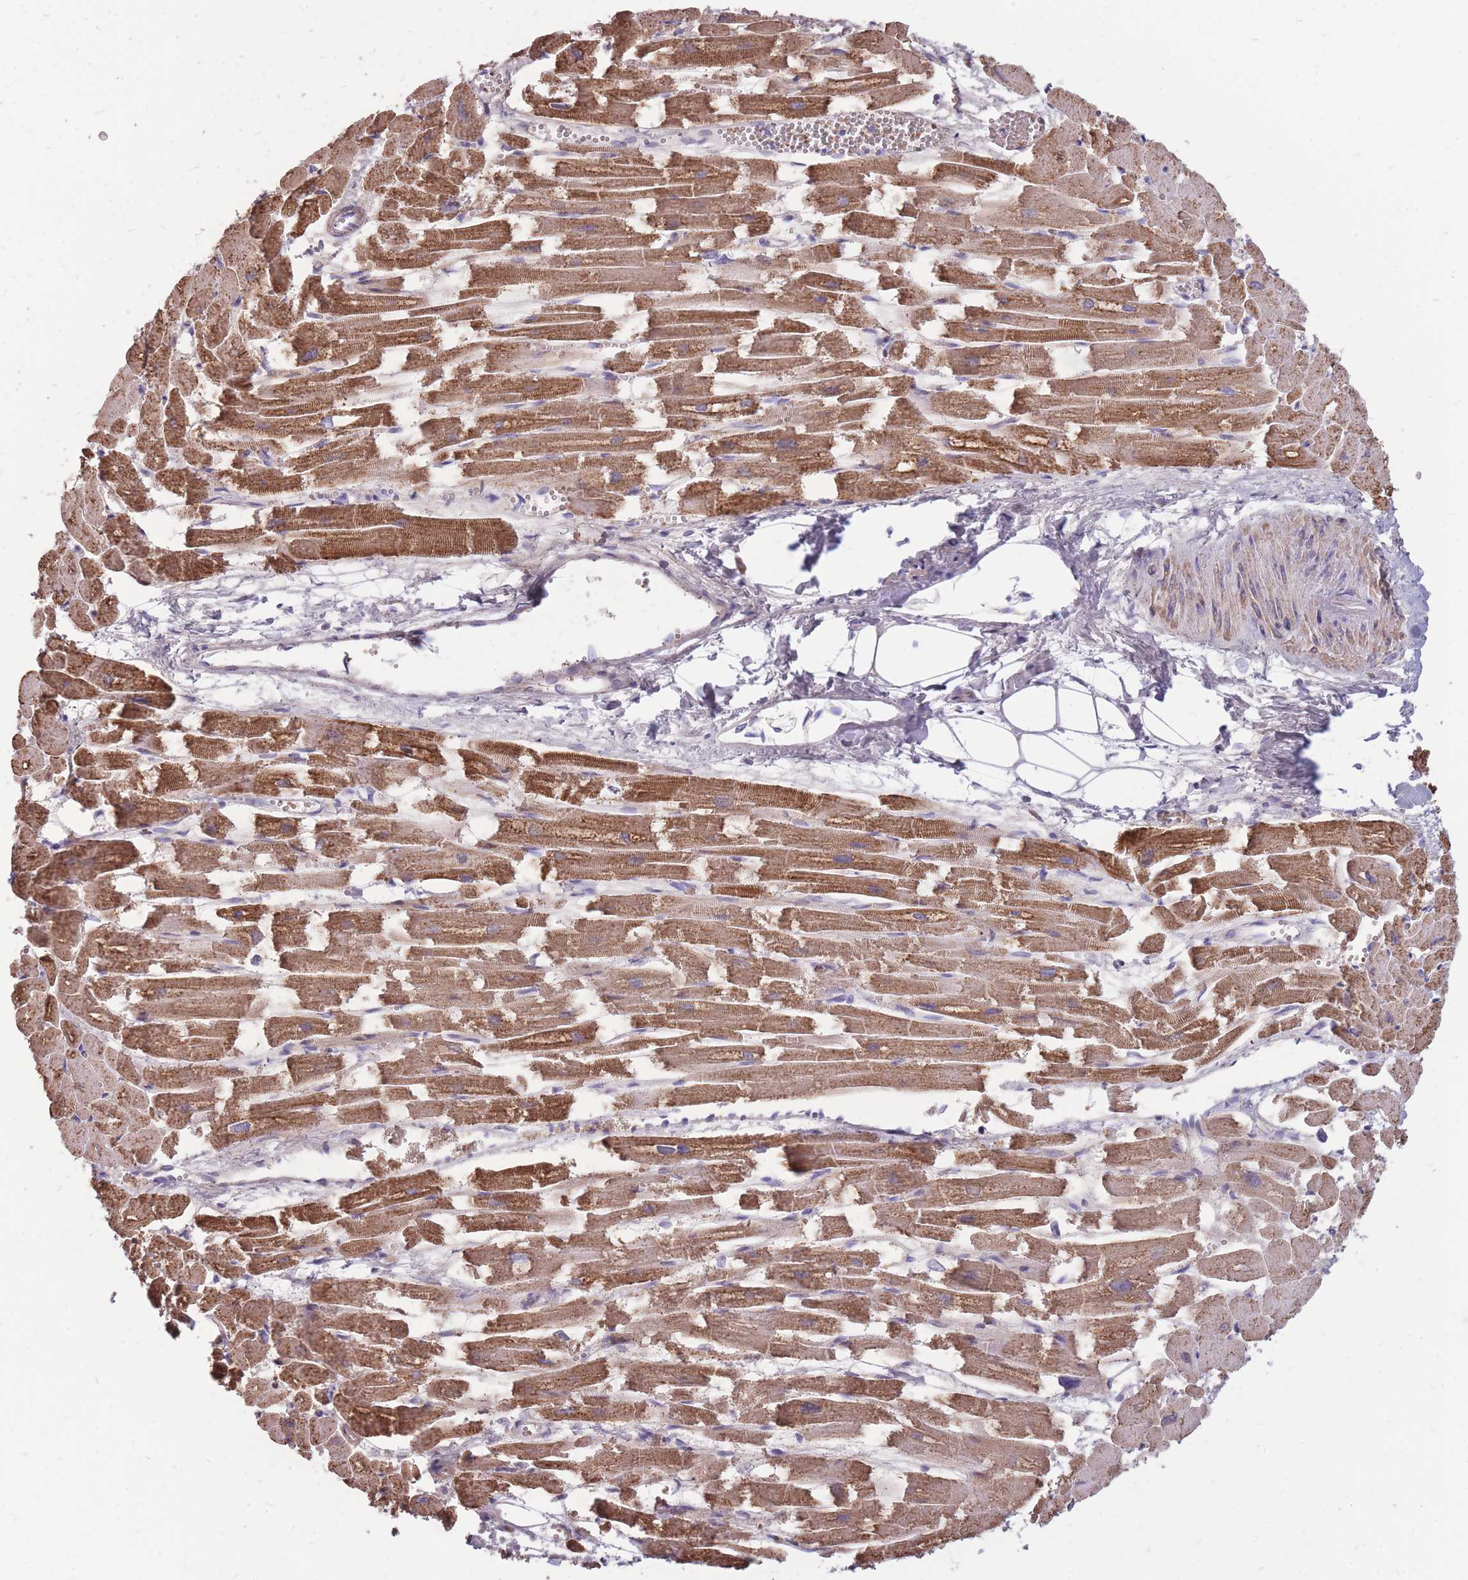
{"staining": {"intensity": "strong", "quantity": ">75%", "location": "cytoplasmic/membranous"}, "tissue": "heart muscle", "cell_type": "Cardiomyocytes", "image_type": "normal", "snomed": [{"axis": "morphology", "description": "Normal tissue, NOS"}, {"axis": "topography", "description": "Heart"}], "caption": "High-magnification brightfield microscopy of benign heart muscle stained with DAB (3,3'-diaminobenzidine) (brown) and counterstained with hematoxylin (blue). cardiomyocytes exhibit strong cytoplasmic/membranous positivity is appreciated in approximately>75% of cells.", "gene": "PCSK1", "patient": {"sex": "male", "age": 54}}